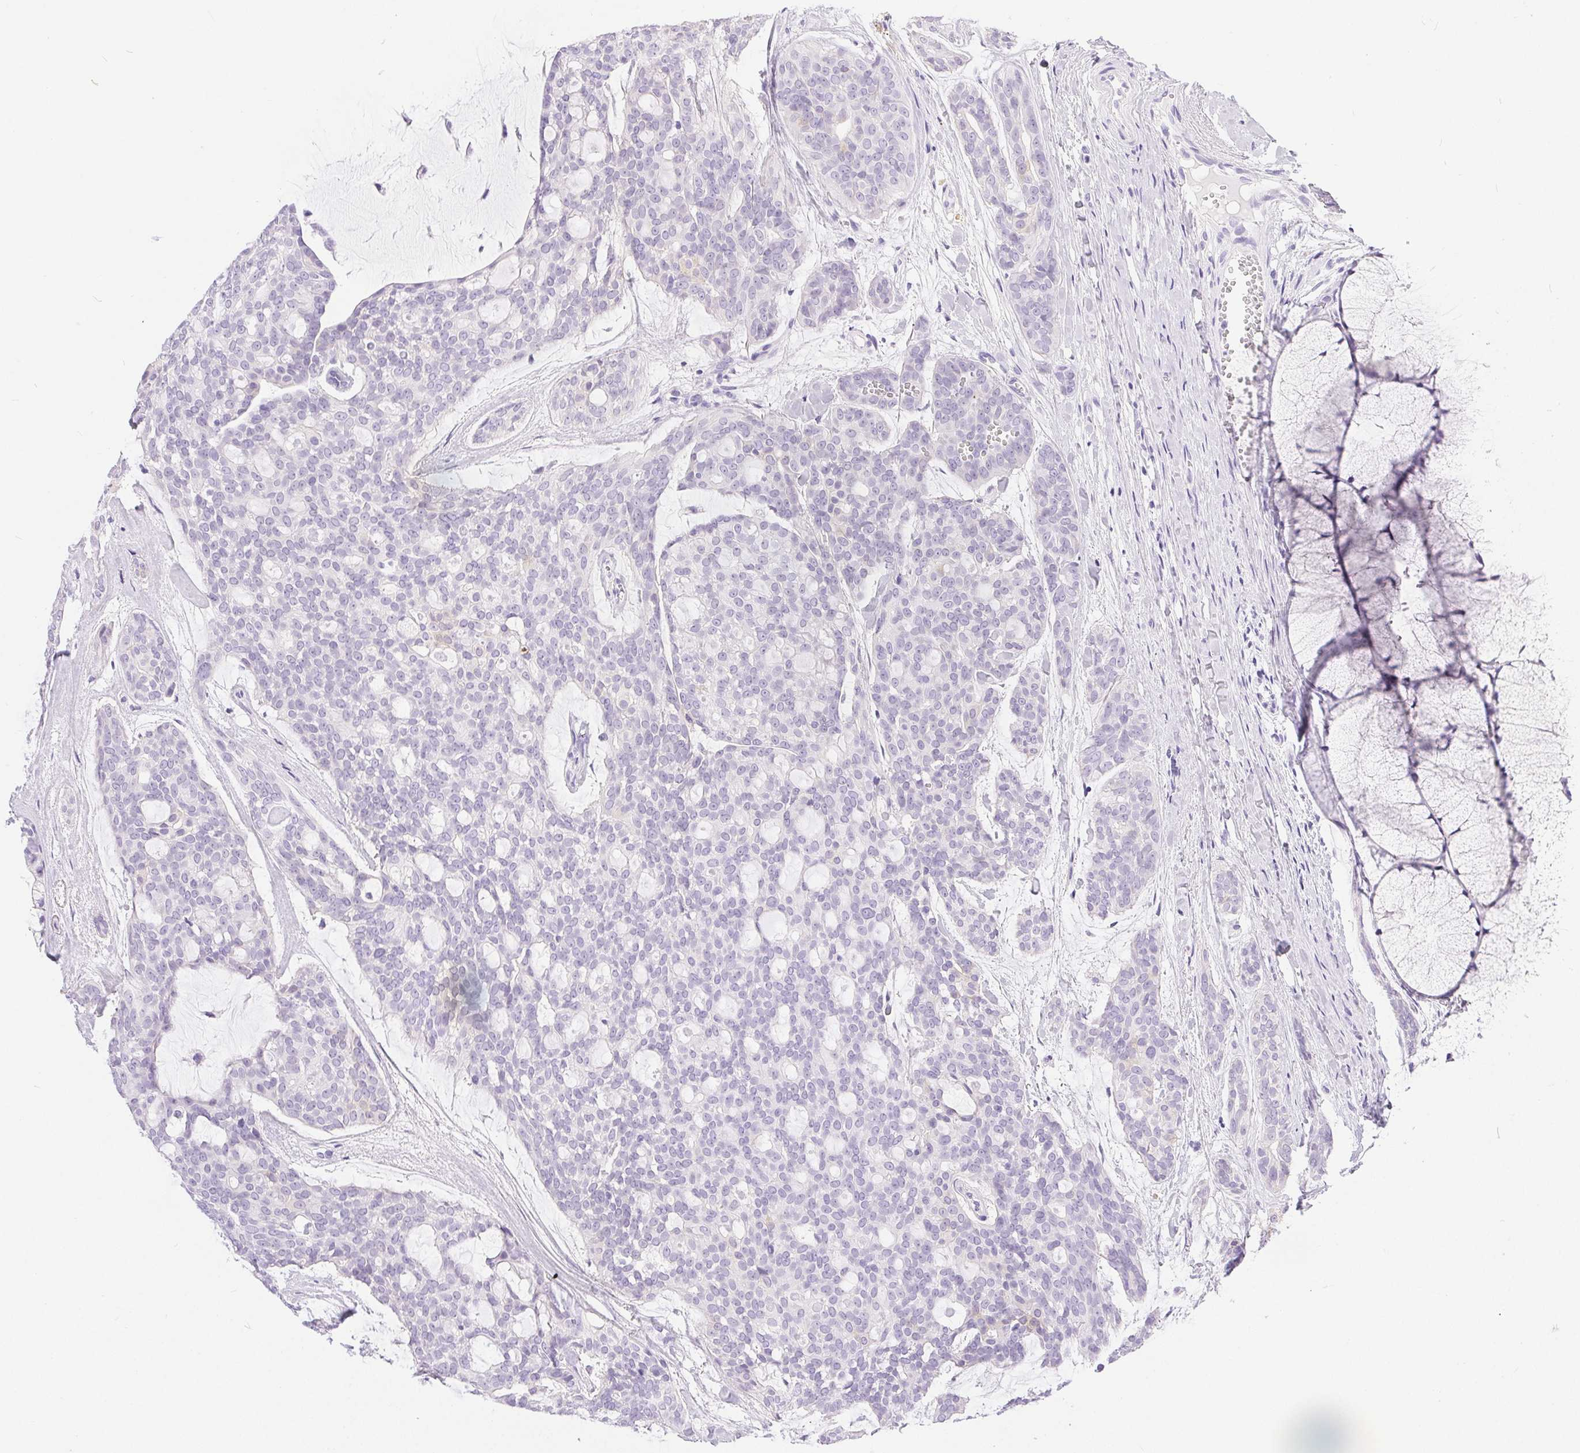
{"staining": {"intensity": "negative", "quantity": "none", "location": "none"}, "tissue": "head and neck cancer", "cell_type": "Tumor cells", "image_type": "cancer", "snomed": [{"axis": "morphology", "description": "Adenocarcinoma, NOS"}, {"axis": "topography", "description": "Head-Neck"}], "caption": "There is no significant expression in tumor cells of head and neck cancer.", "gene": "XDH", "patient": {"sex": "male", "age": 66}}